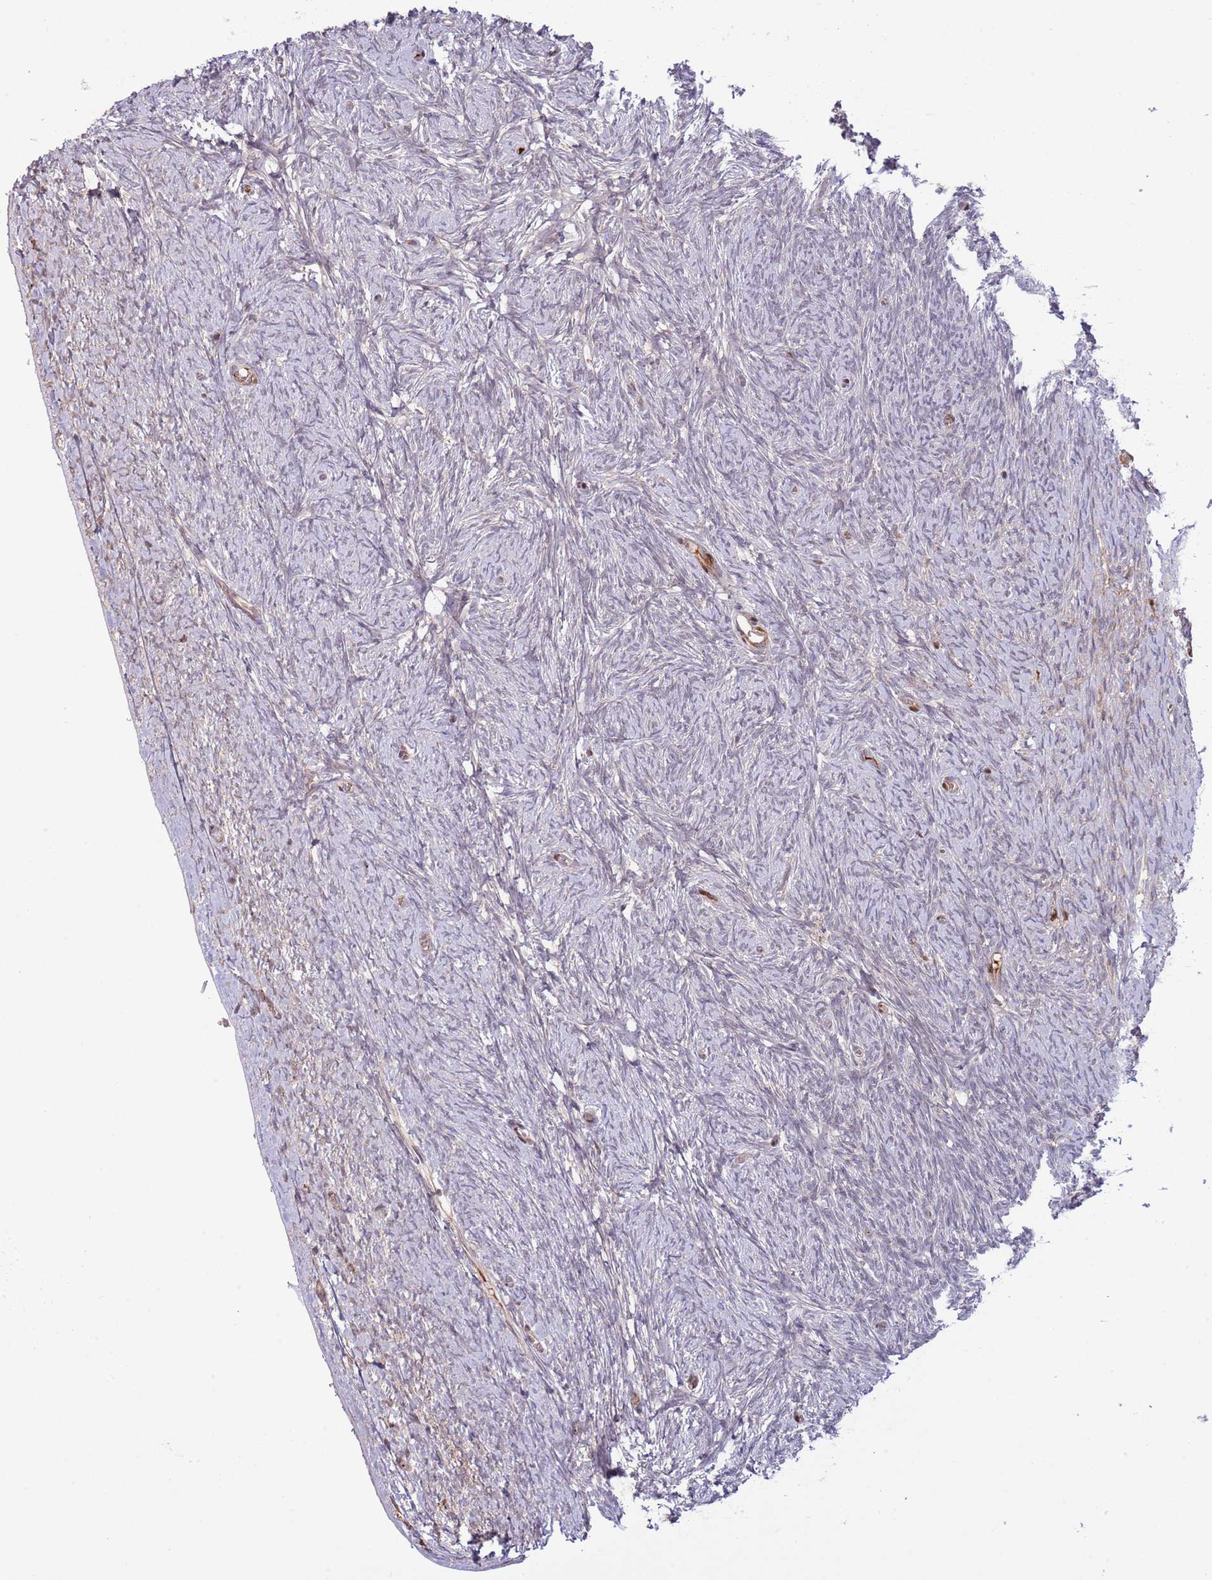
{"staining": {"intensity": "negative", "quantity": "none", "location": "none"}, "tissue": "ovary", "cell_type": "Ovarian stroma cells", "image_type": "normal", "snomed": [{"axis": "morphology", "description": "Normal tissue, NOS"}, {"axis": "topography", "description": "Ovary"}], "caption": "An IHC micrograph of benign ovary is shown. There is no staining in ovarian stroma cells of ovary. (Stains: DAB IHC with hematoxylin counter stain, Microscopy: brightfield microscopy at high magnification).", "gene": "DPP10", "patient": {"sex": "female", "age": 44}}